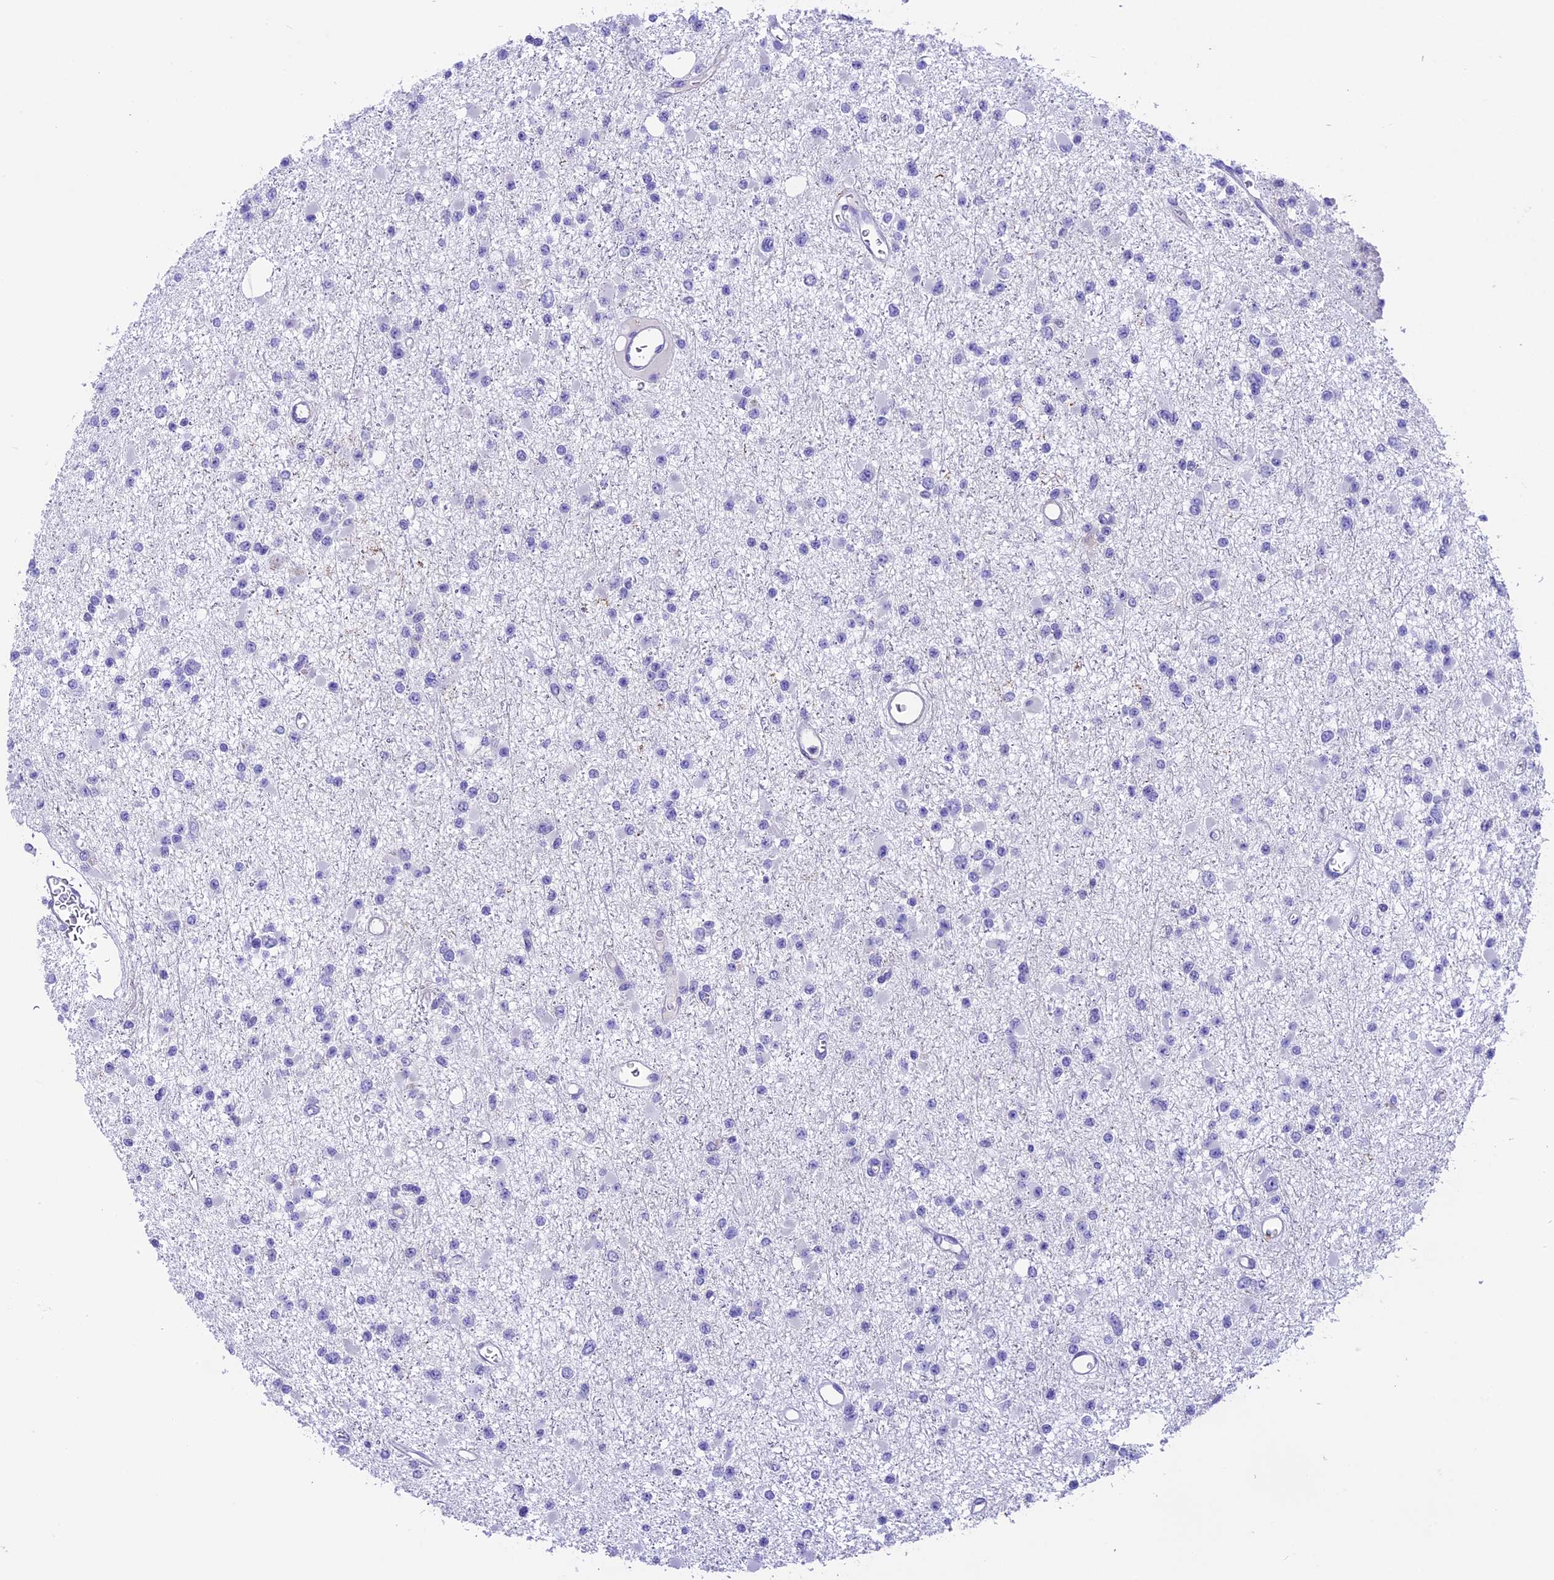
{"staining": {"intensity": "negative", "quantity": "none", "location": "none"}, "tissue": "glioma", "cell_type": "Tumor cells", "image_type": "cancer", "snomed": [{"axis": "morphology", "description": "Glioma, malignant, Low grade"}, {"axis": "topography", "description": "Brain"}], "caption": "Histopathology image shows no significant protein staining in tumor cells of malignant glioma (low-grade).", "gene": "PRR15", "patient": {"sex": "female", "age": 22}}